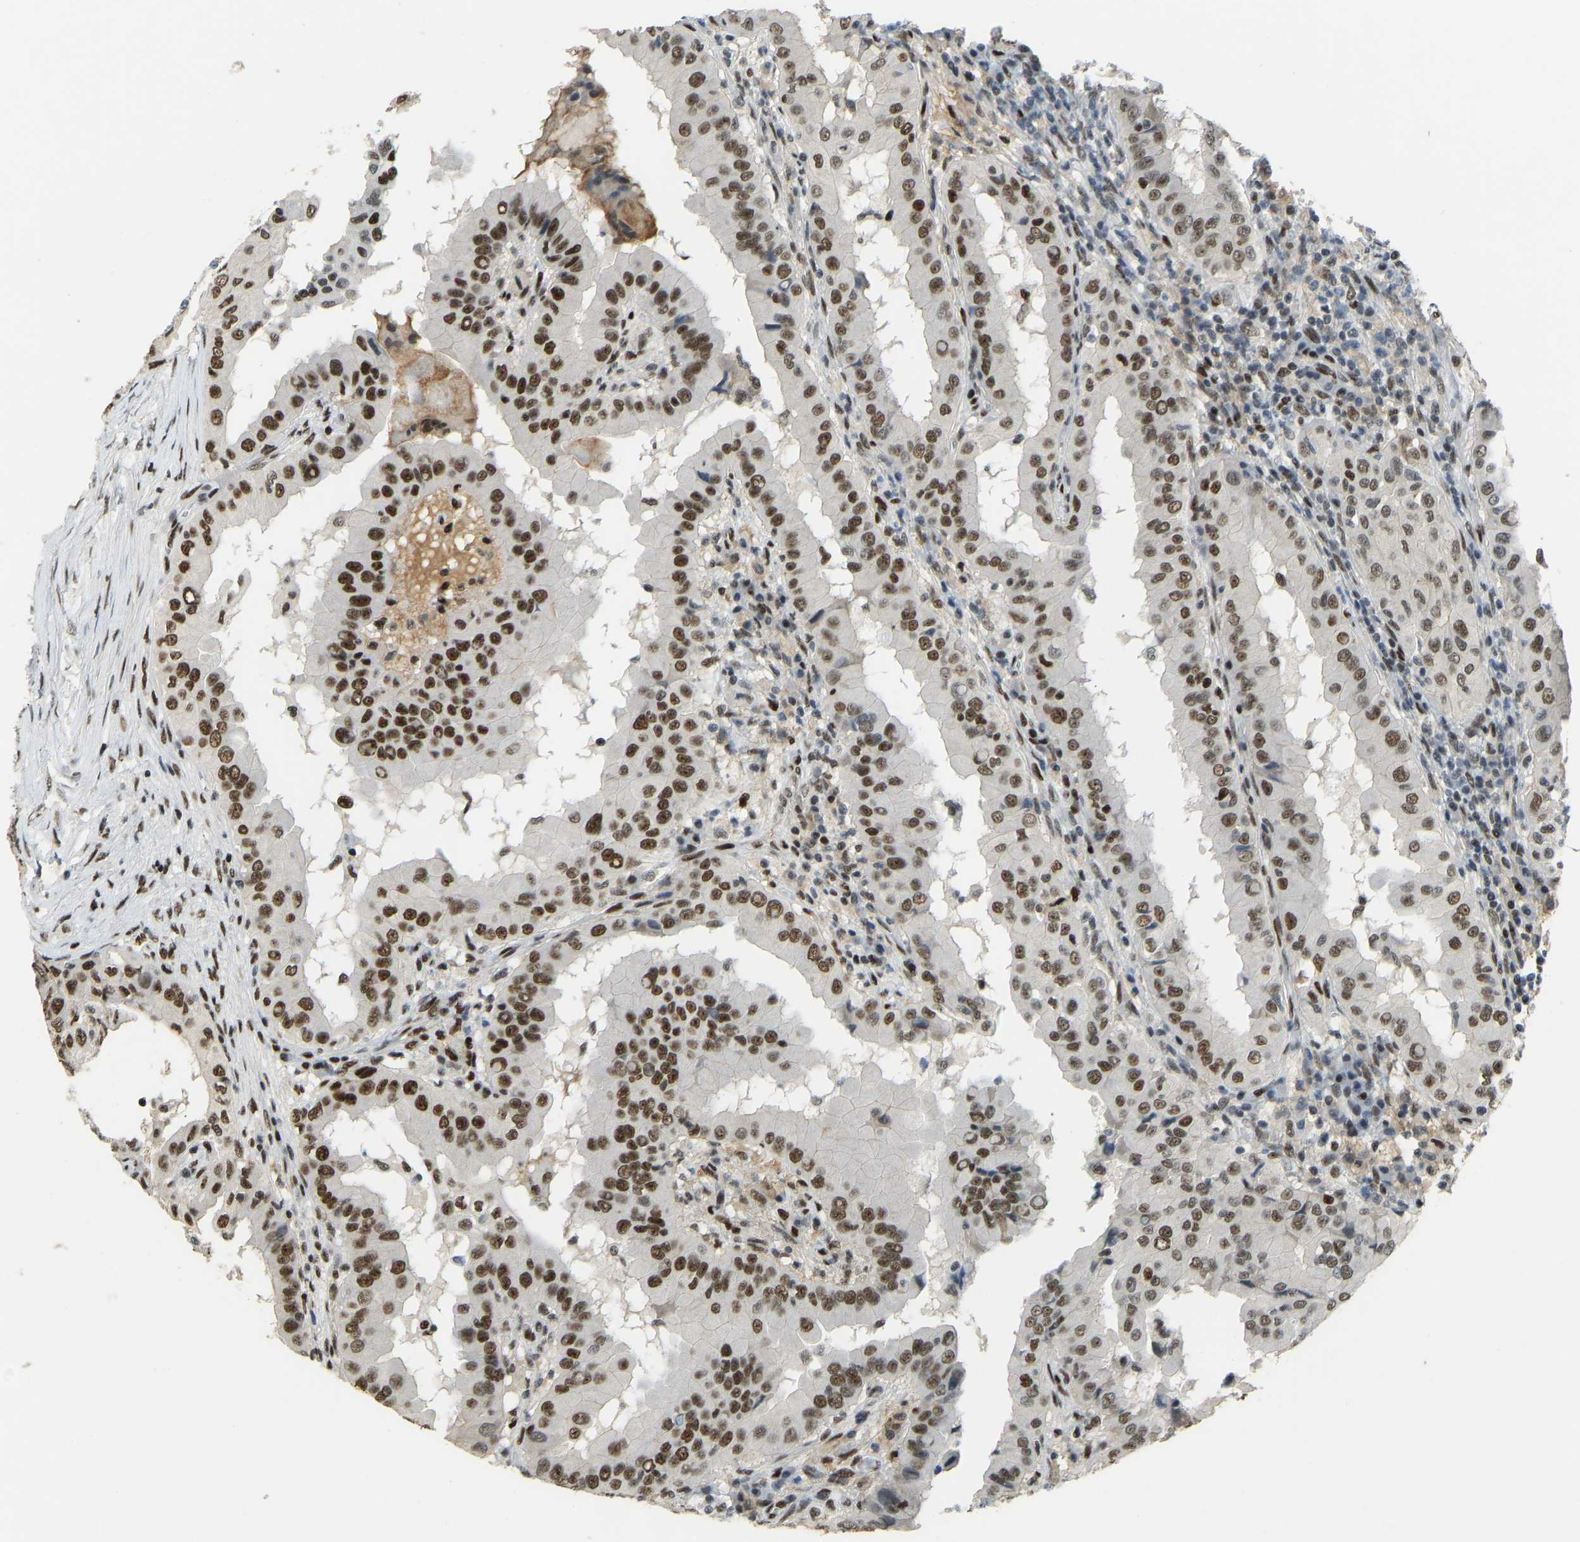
{"staining": {"intensity": "strong", "quantity": ">75%", "location": "nuclear"}, "tissue": "thyroid cancer", "cell_type": "Tumor cells", "image_type": "cancer", "snomed": [{"axis": "morphology", "description": "Papillary adenocarcinoma, NOS"}, {"axis": "topography", "description": "Thyroid gland"}], "caption": "Immunohistochemical staining of human thyroid papillary adenocarcinoma shows strong nuclear protein expression in approximately >75% of tumor cells. Nuclei are stained in blue.", "gene": "FOXK1", "patient": {"sex": "male", "age": 33}}